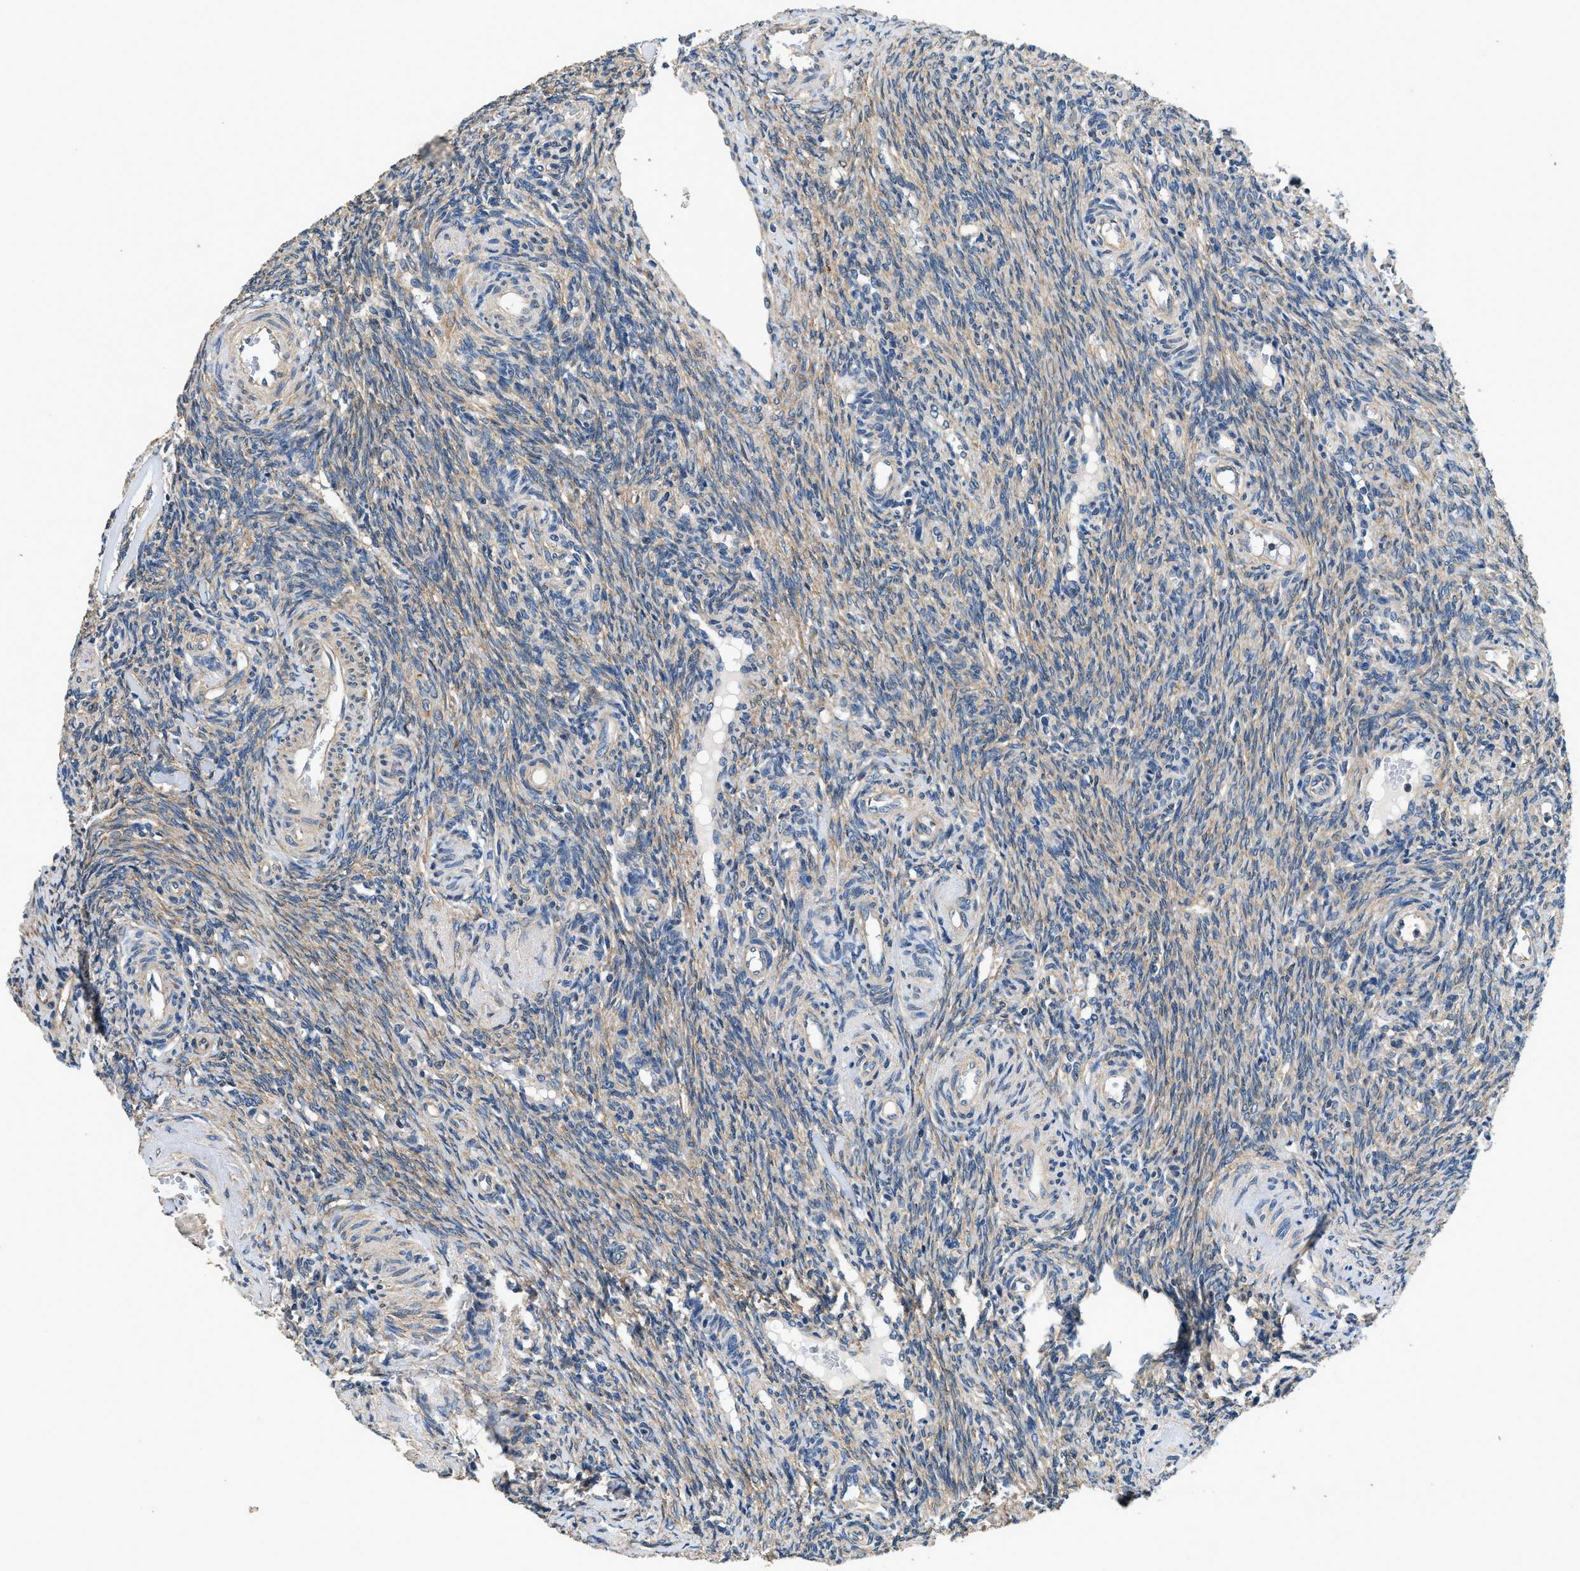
{"staining": {"intensity": "weak", "quantity": ">75%", "location": "cytoplasmic/membranous"}, "tissue": "ovary", "cell_type": "Ovarian stroma cells", "image_type": "normal", "snomed": [{"axis": "morphology", "description": "Normal tissue, NOS"}, {"axis": "topography", "description": "Ovary"}], "caption": "Human ovary stained for a protein (brown) demonstrates weak cytoplasmic/membranous positive expression in about >75% of ovarian stroma cells.", "gene": "SSH2", "patient": {"sex": "female", "age": 41}}